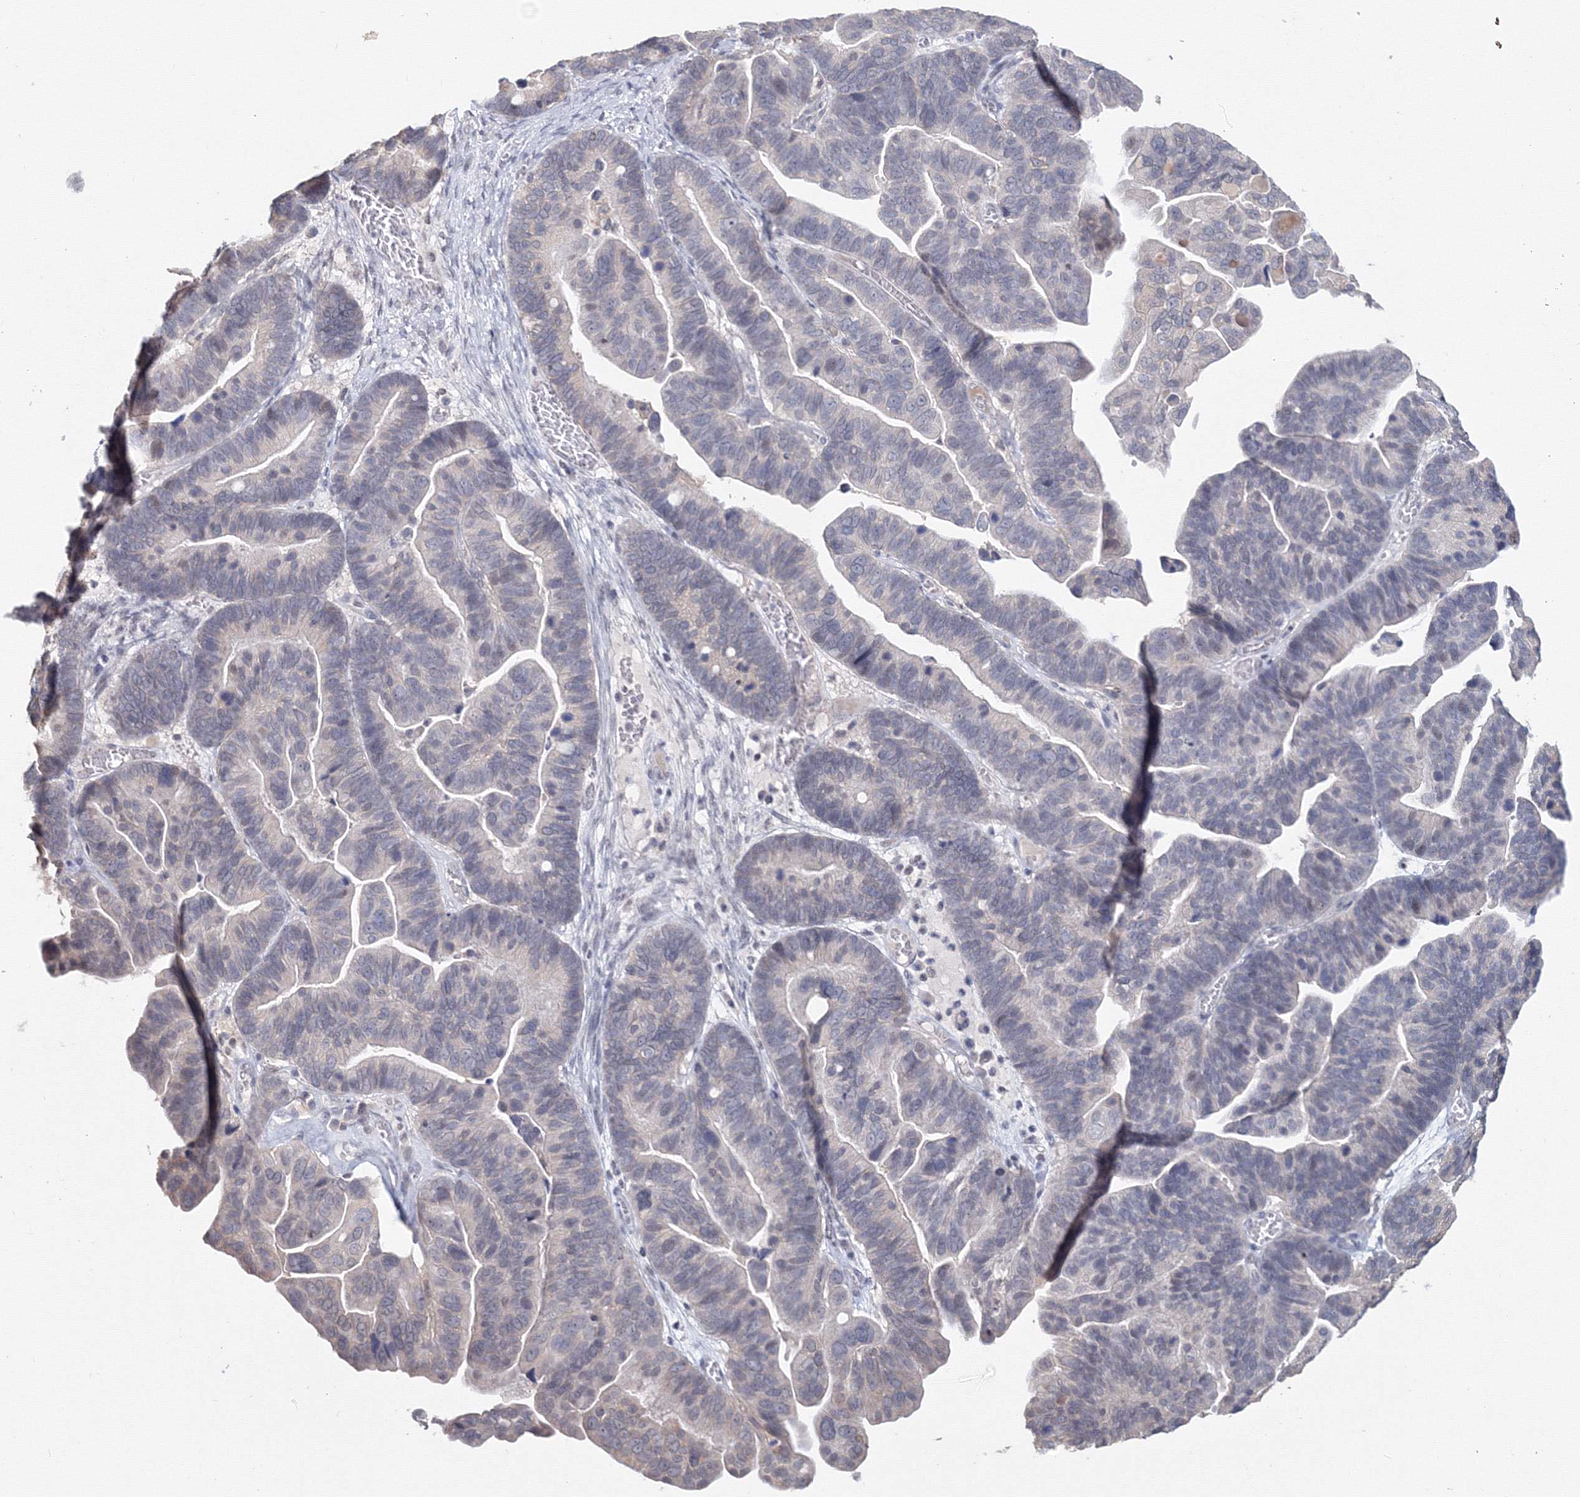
{"staining": {"intensity": "negative", "quantity": "none", "location": "none"}, "tissue": "ovarian cancer", "cell_type": "Tumor cells", "image_type": "cancer", "snomed": [{"axis": "morphology", "description": "Cystadenocarcinoma, serous, NOS"}, {"axis": "topography", "description": "Ovary"}], "caption": "Immunohistochemistry of human ovarian cancer (serous cystadenocarcinoma) reveals no expression in tumor cells.", "gene": "SLC7A7", "patient": {"sex": "female", "age": 56}}